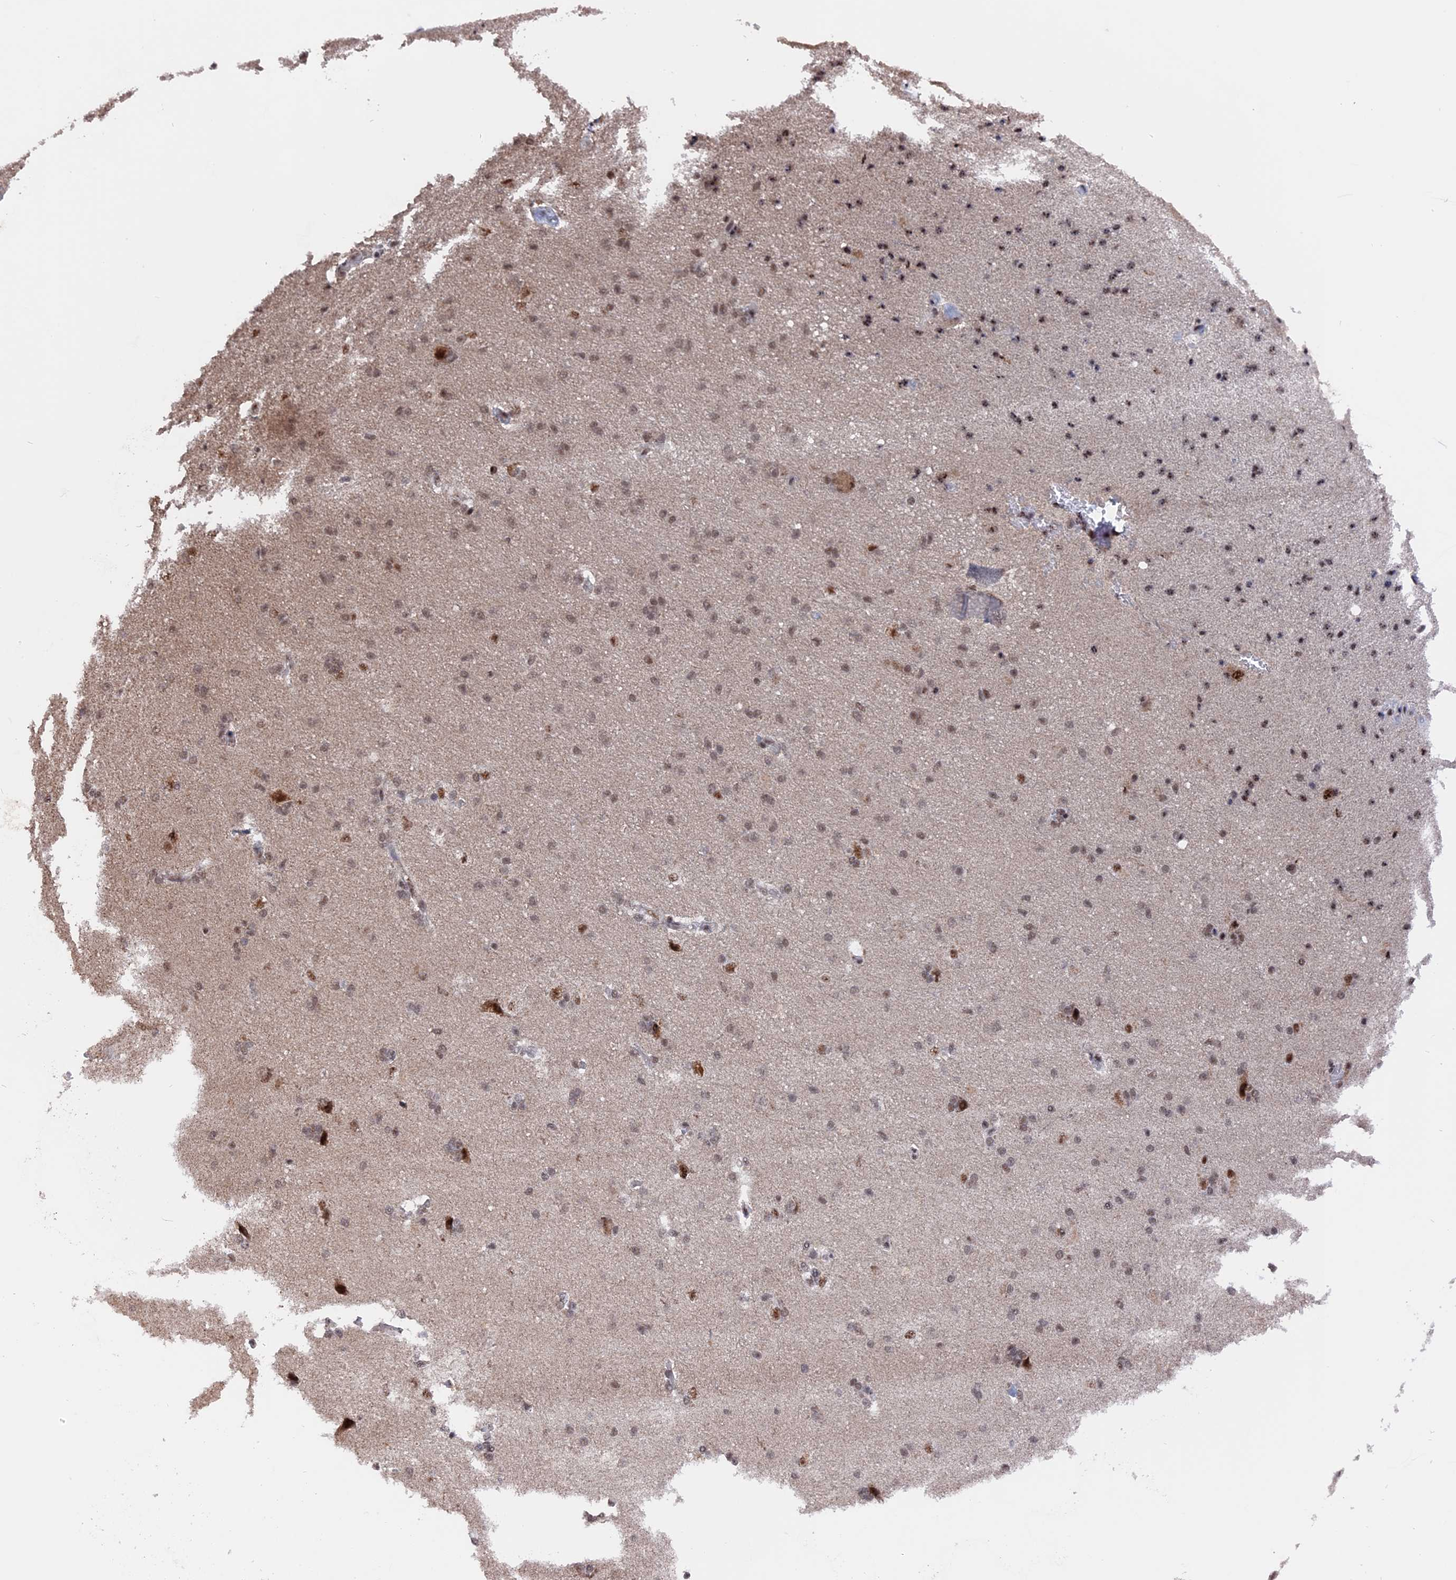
{"staining": {"intensity": "moderate", "quantity": ">75%", "location": "nuclear"}, "tissue": "cerebral cortex", "cell_type": "Endothelial cells", "image_type": "normal", "snomed": [{"axis": "morphology", "description": "Normal tissue, NOS"}, {"axis": "topography", "description": "Cerebral cortex"}], "caption": "A brown stain shows moderate nuclear expression of a protein in endothelial cells of normal cerebral cortex.", "gene": "SF3A2", "patient": {"sex": "male", "age": 62}}